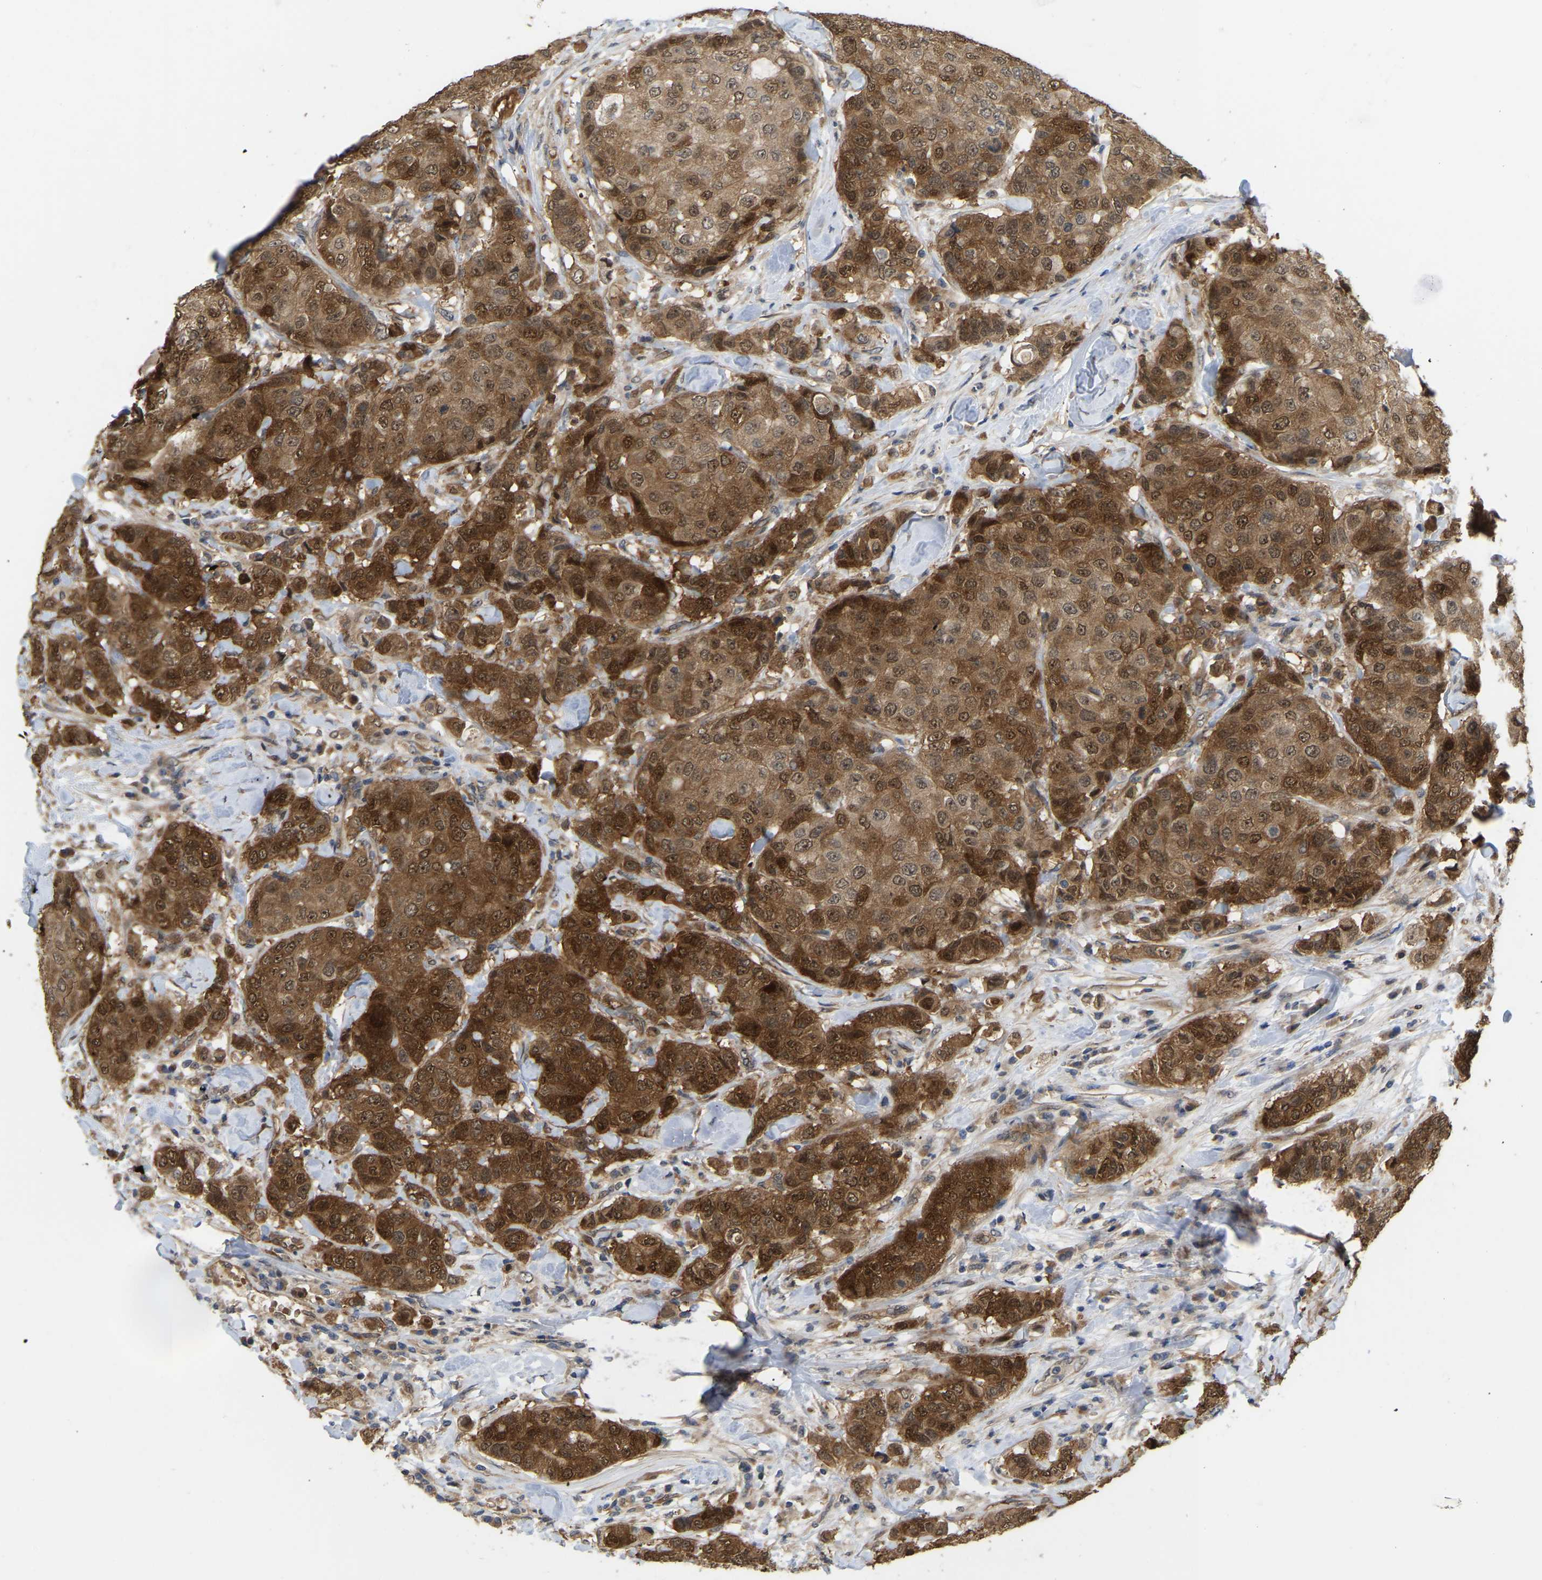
{"staining": {"intensity": "strong", "quantity": "25%-75%", "location": "cytoplasmic/membranous,nuclear"}, "tissue": "breast cancer", "cell_type": "Tumor cells", "image_type": "cancer", "snomed": [{"axis": "morphology", "description": "Duct carcinoma"}, {"axis": "topography", "description": "Breast"}], "caption": "Breast cancer (intraductal carcinoma) stained with a brown dye reveals strong cytoplasmic/membranous and nuclear positive staining in about 25%-75% of tumor cells.", "gene": "LIMK2", "patient": {"sex": "female", "age": 27}}